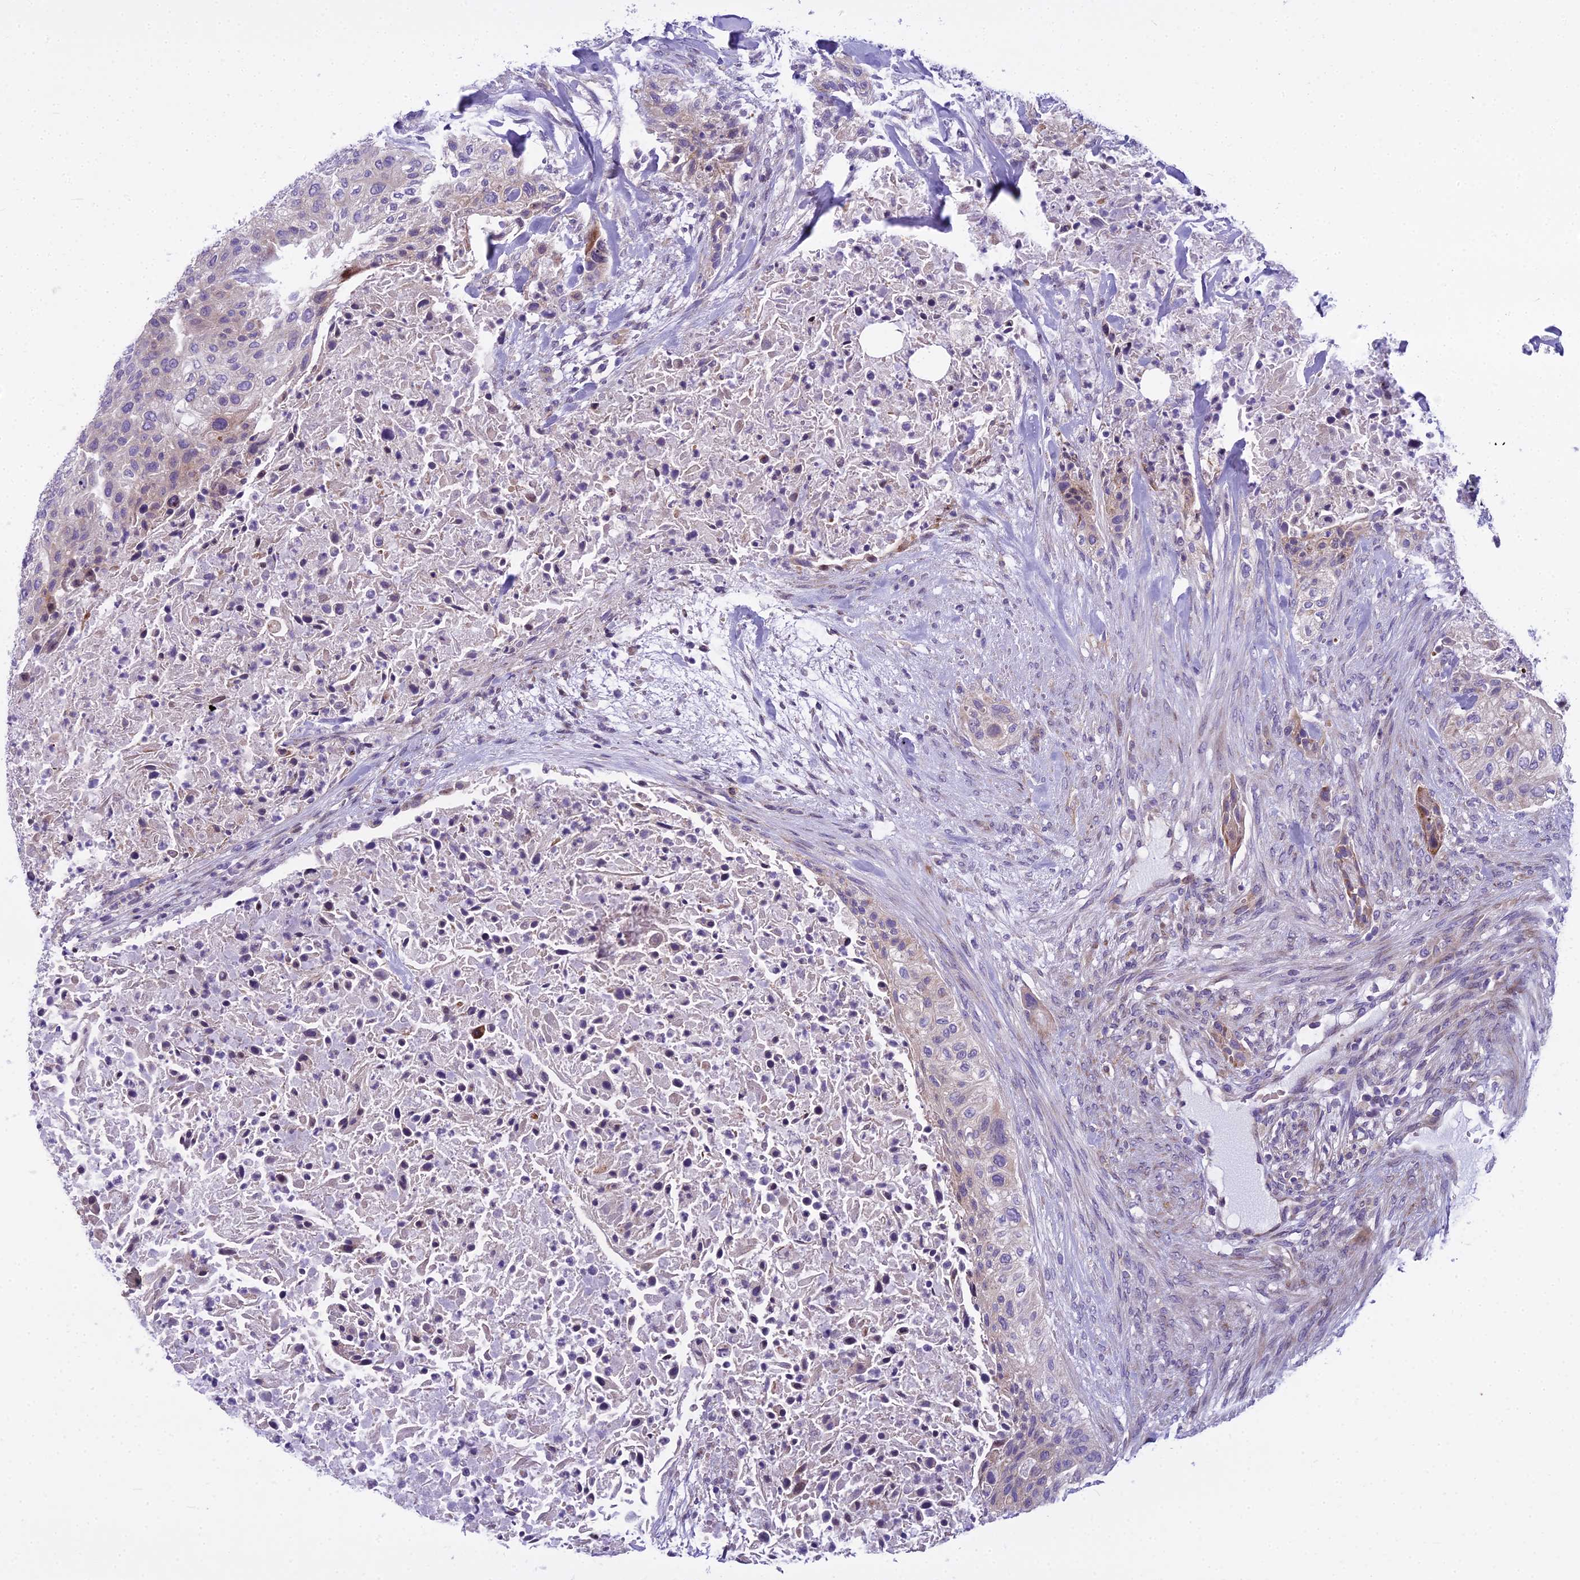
{"staining": {"intensity": "negative", "quantity": "none", "location": "none"}, "tissue": "urothelial cancer", "cell_type": "Tumor cells", "image_type": "cancer", "snomed": [{"axis": "morphology", "description": "Urothelial carcinoma, High grade"}, {"axis": "topography", "description": "Urinary bladder"}], "caption": "High magnification brightfield microscopy of urothelial cancer stained with DAB (brown) and counterstained with hematoxylin (blue): tumor cells show no significant positivity.", "gene": "PCDHB14", "patient": {"sex": "male", "age": 35}}